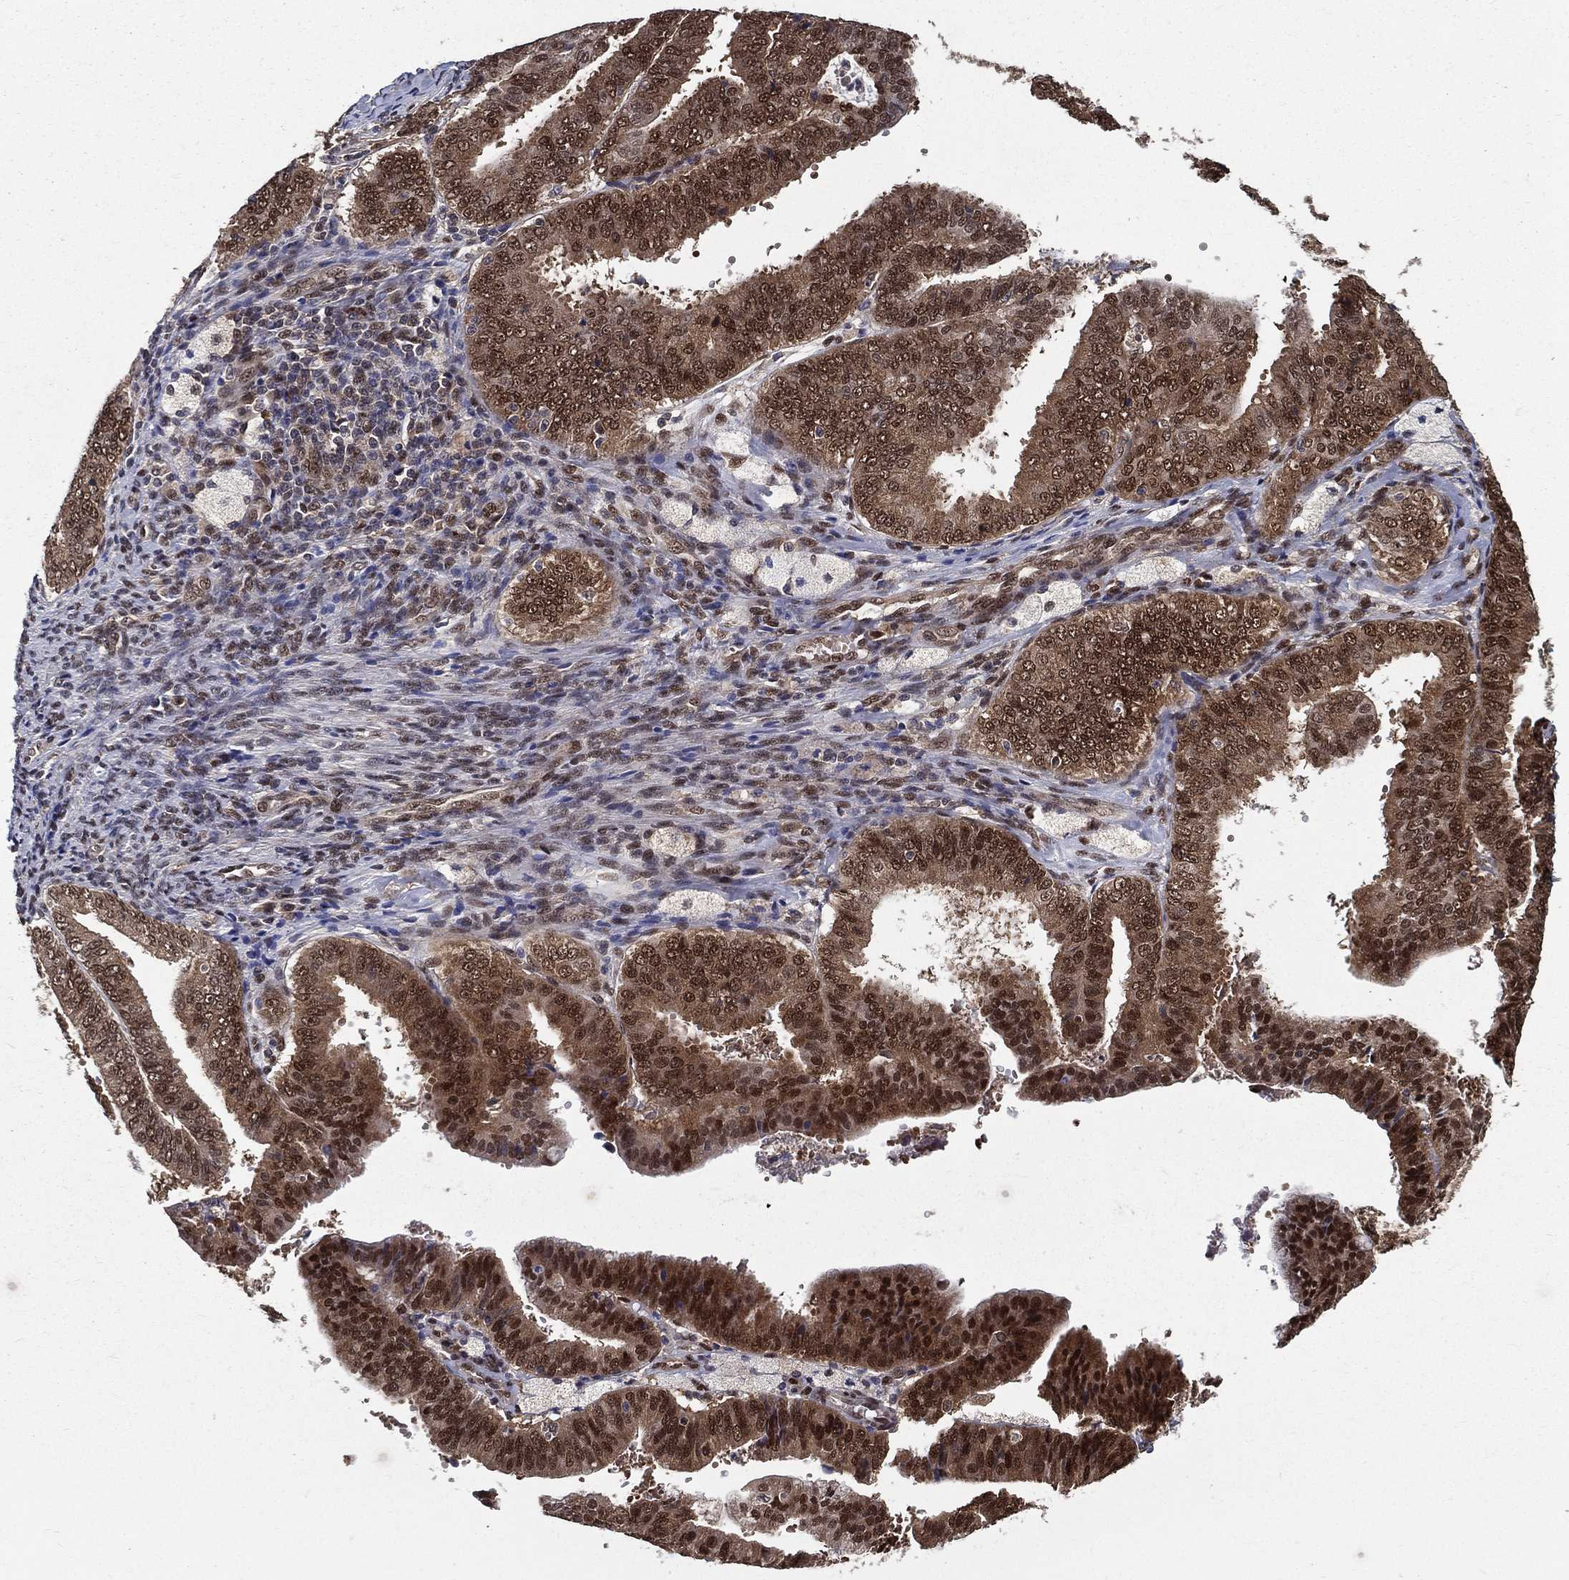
{"staining": {"intensity": "moderate", "quantity": ">75%", "location": "cytoplasmic/membranous,nuclear"}, "tissue": "endometrial cancer", "cell_type": "Tumor cells", "image_type": "cancer", "snomed": [{"axis": "morphology", "description": "Adenocarcinoma, NOS"}, {"axis": "topography", "description": "Endometrium"}], "caption": "Adenocarcinoma (endometrial) was stained to show a protein in brown. There is medium levels of moderate cytoplasmic/membranous and nuclear positivity in approximately >75% of tumor cells.", "gene": "CARM1", "patient": {"sex": "female", "age": 63}}